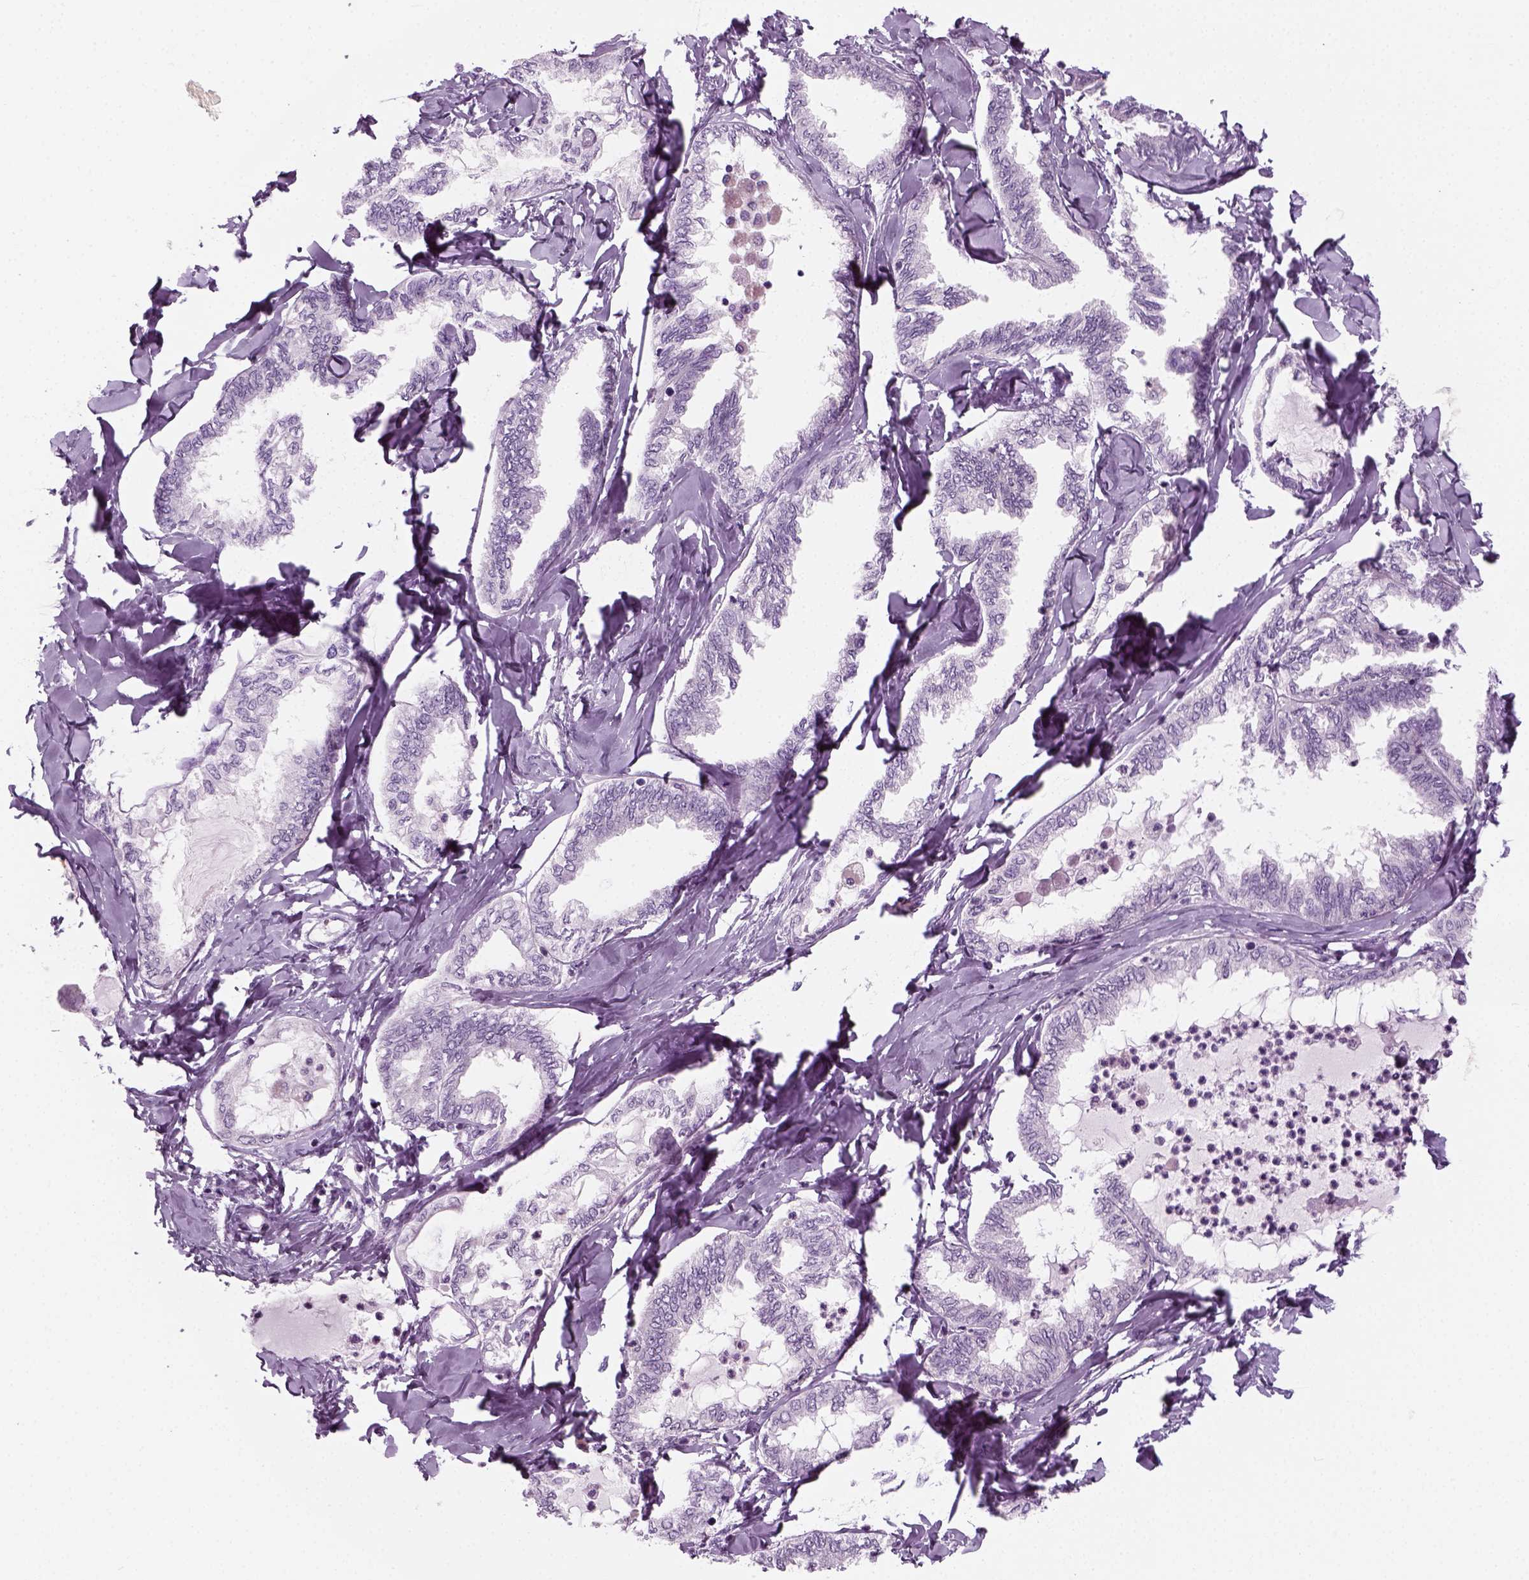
{"staining": {"intensity": "negative", "quantity": "none", "location": "none"}, "tissue": "ovarian cancer", "cell_type": "Tumor cells", "image_type": "cancer", "snomed": [{"axis": "morphology", "description": "Carcinoma, endometroid"}, {"axis": "topography", "description": "Ovary"}], "caption": "Tumor cells are negative for brown protein staining in ovarian cancer (endometroid carcinoma).", "gene": "KRT75", "patient": {"sex": "female", "age": 70}}